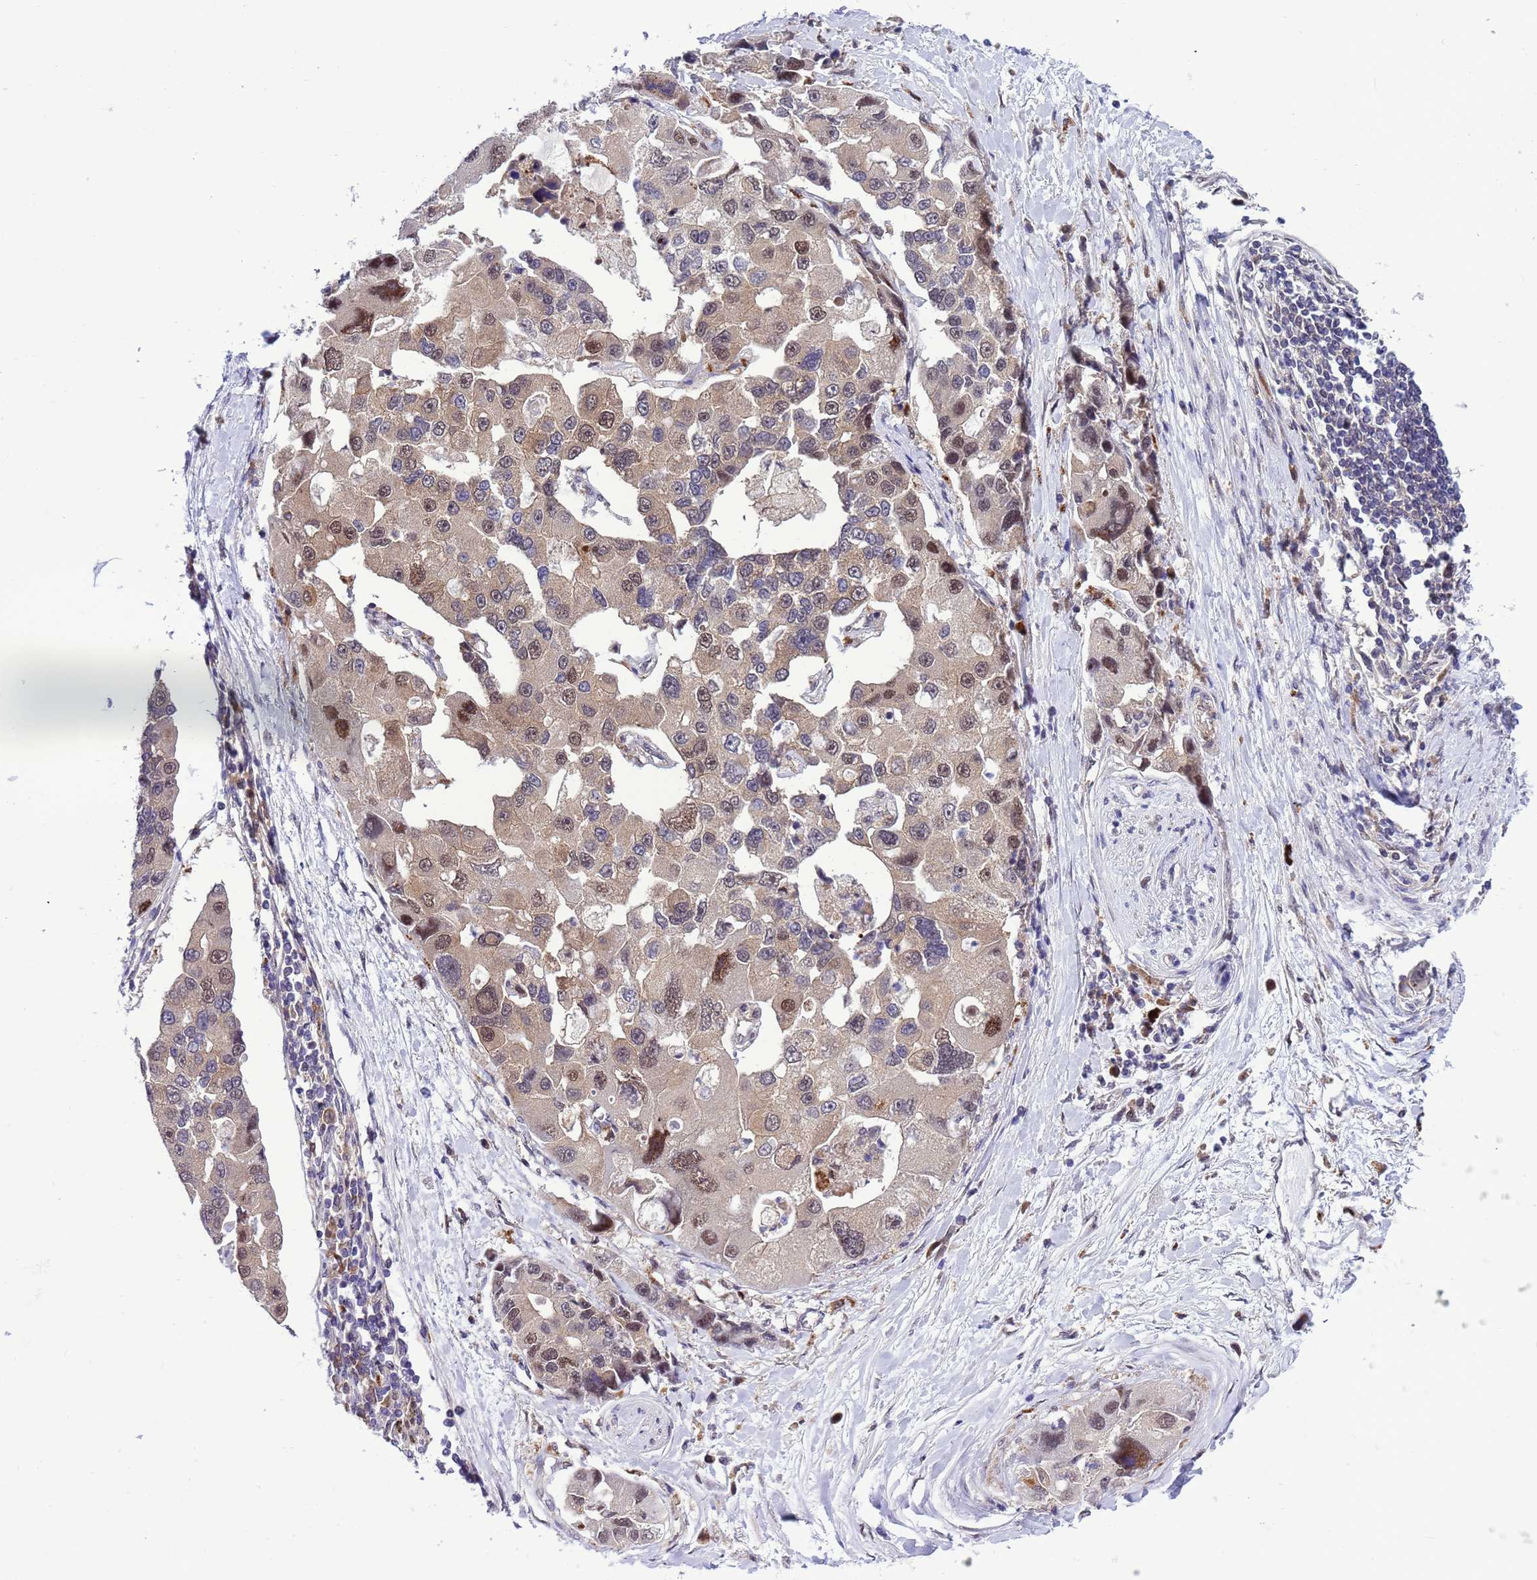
{"staining": {"intensity": "moderate", "quantity": "25%-75%", "location": "nuclear"}, "tissue": "lung cancer", "cell_type": "Tumor cells", "image_type": "cancer", "snomed": [{"axis": "morphology", "description": "Adenocarcinoma, NOS"}, {"axis": "topography", "description": "Lung"}], "caption": "Protein expression analysis of human adenocarcinoma (lung) reveals moderate nuclear staining in approximately 25%-75% of tumor cells. (brown staining indicates protein expression, while blue staining denotes nuclei).", "gene": "RASD1", "patient": {"sex": "female", "age": 54}}